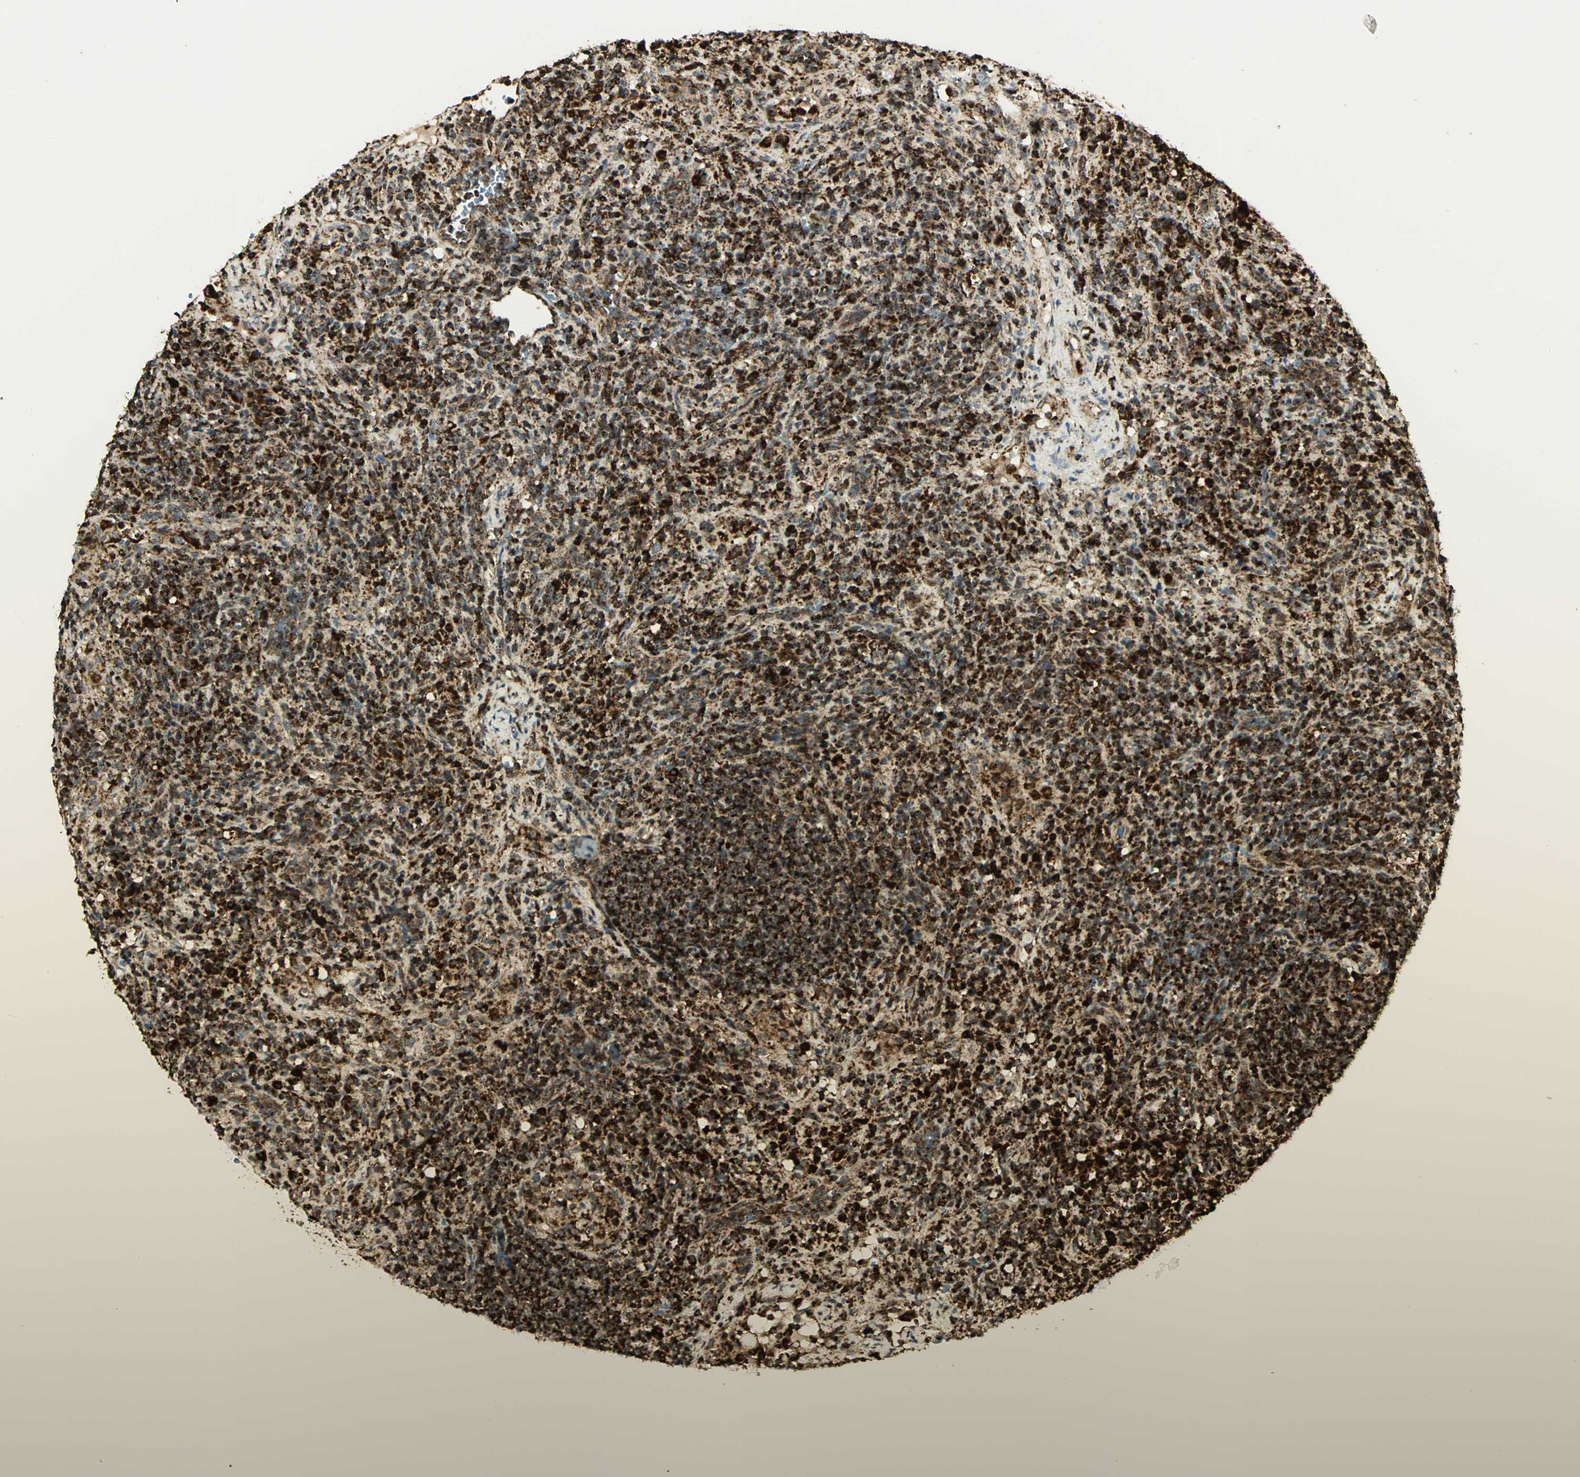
{"staining": {"intensity": "strong", "quantity": ">75%", "location": "cytoplasmic/membranous"}, "tissue": "lymphoma", "cell_type": "Tumor cells", "image_type": "cancer", "snomed": [{"axis": "morphology", "description": "Hodgkin's disease, NOS"}, {"axis": "topography", "description": "Lymph node"}], "caption": "Lymphoma was stained to show a protein in brown. There is high levels of strong cytoplasmic/membranous staining in approximately >75% of tumor cells. The protein is stained brown, and the nuclei are stained in blue (DAB (3,3'-diaminobenzidine) IHC with brightfield microscopy, high magnification).", "gene": "VDAC1", "patient": {"sex": "male", "age": 65}}